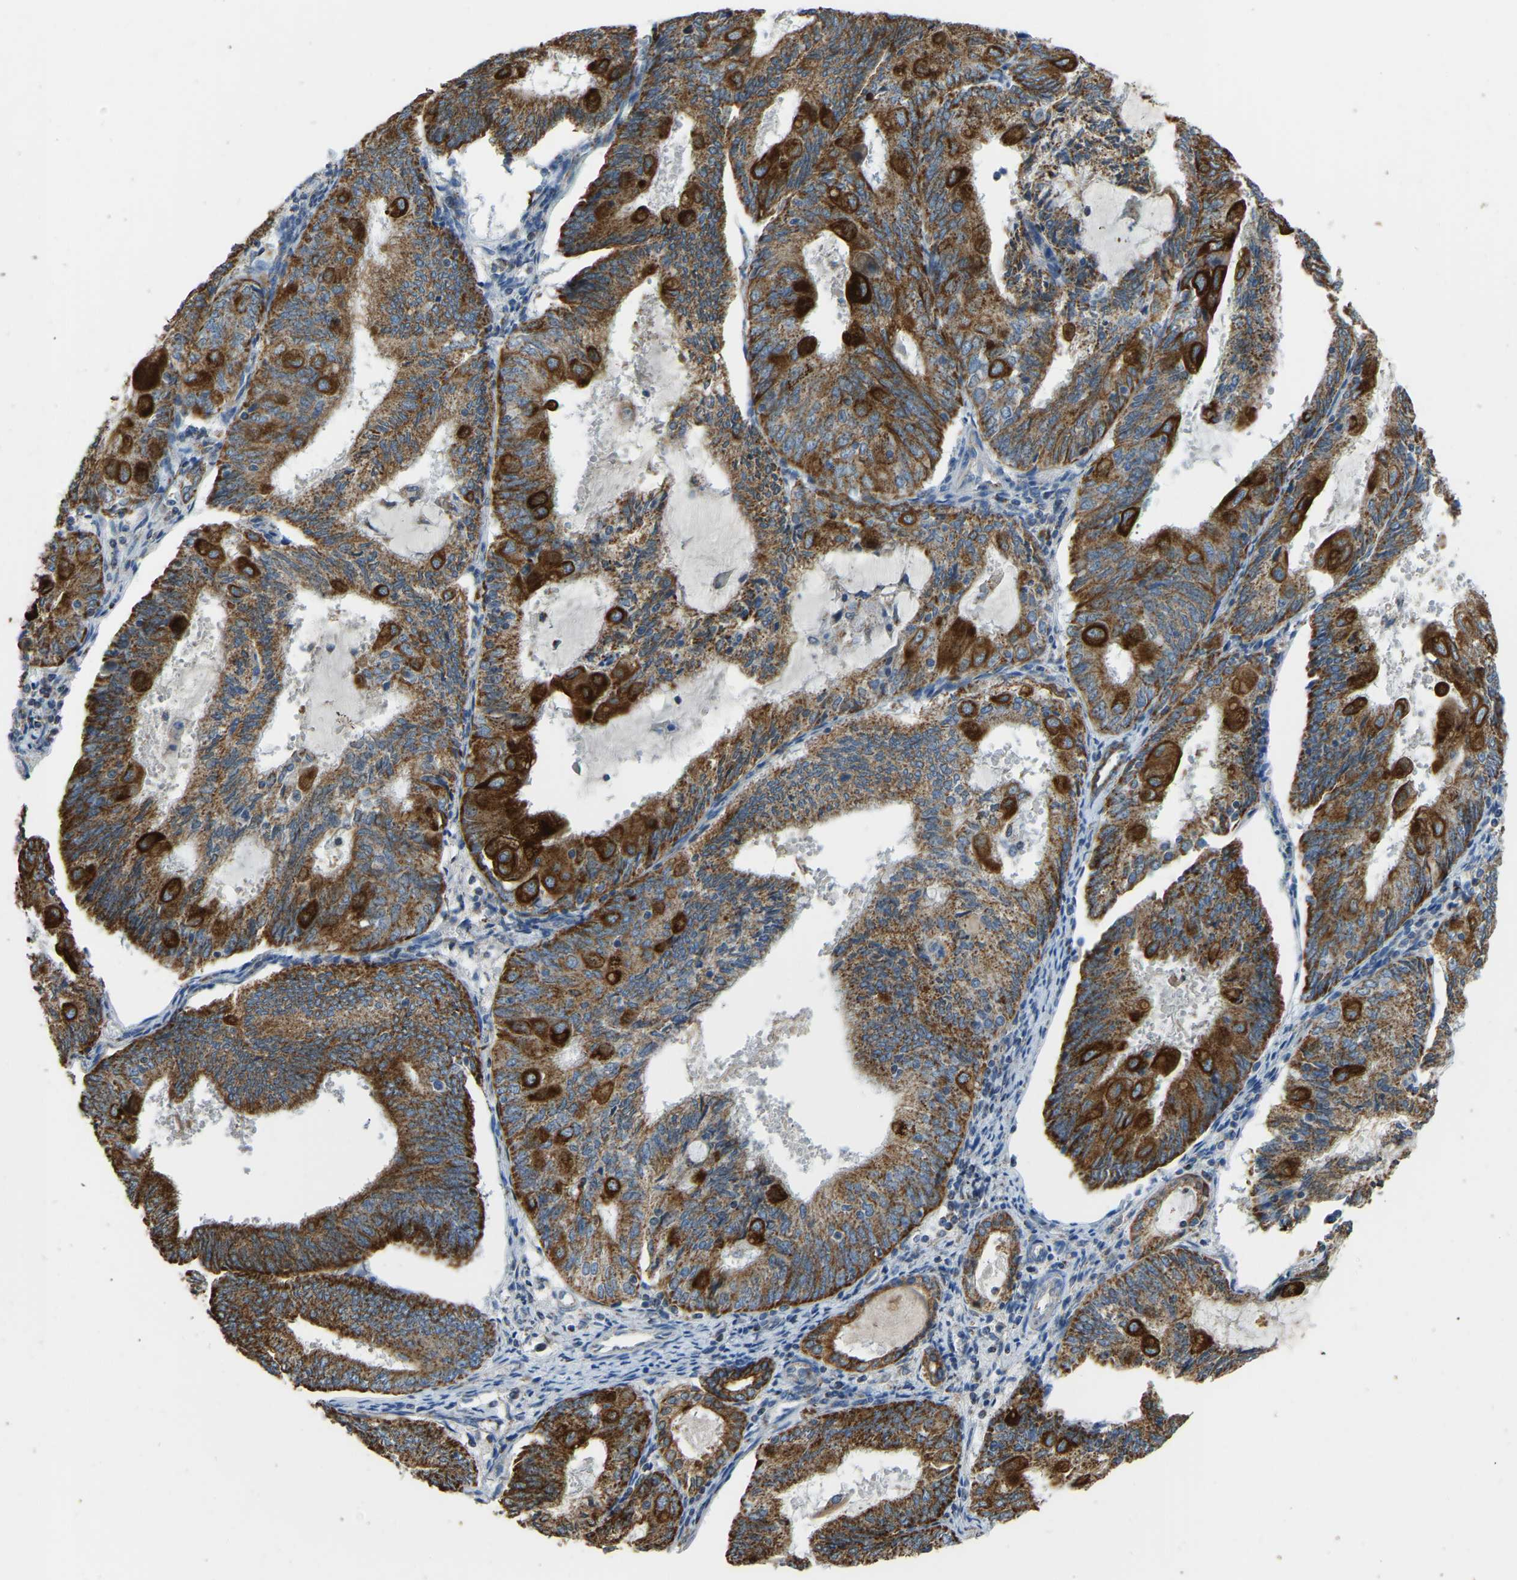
{"staining": {"intensity": "strong", "quantity": ">75%", "location": "cytoplasmic/membranous"}, "tissue": "endometrial cancer", "cell_type": "Tumor cells", "image_type": "cancer", "snomed": [{"axis": "morphology", "description": "Adenocarcinoma, NOS"}, {"axis": "topography", "description": "Endometrium"}], "caption": "Adenocarcinoma (endometrial) stained for a protein (brown) displays strong cytoplasmic/membranous positive positivity in about >75% of tumor cells.", "gene": "ZNF200", "patient": {"sex": "female", "age": 81}}